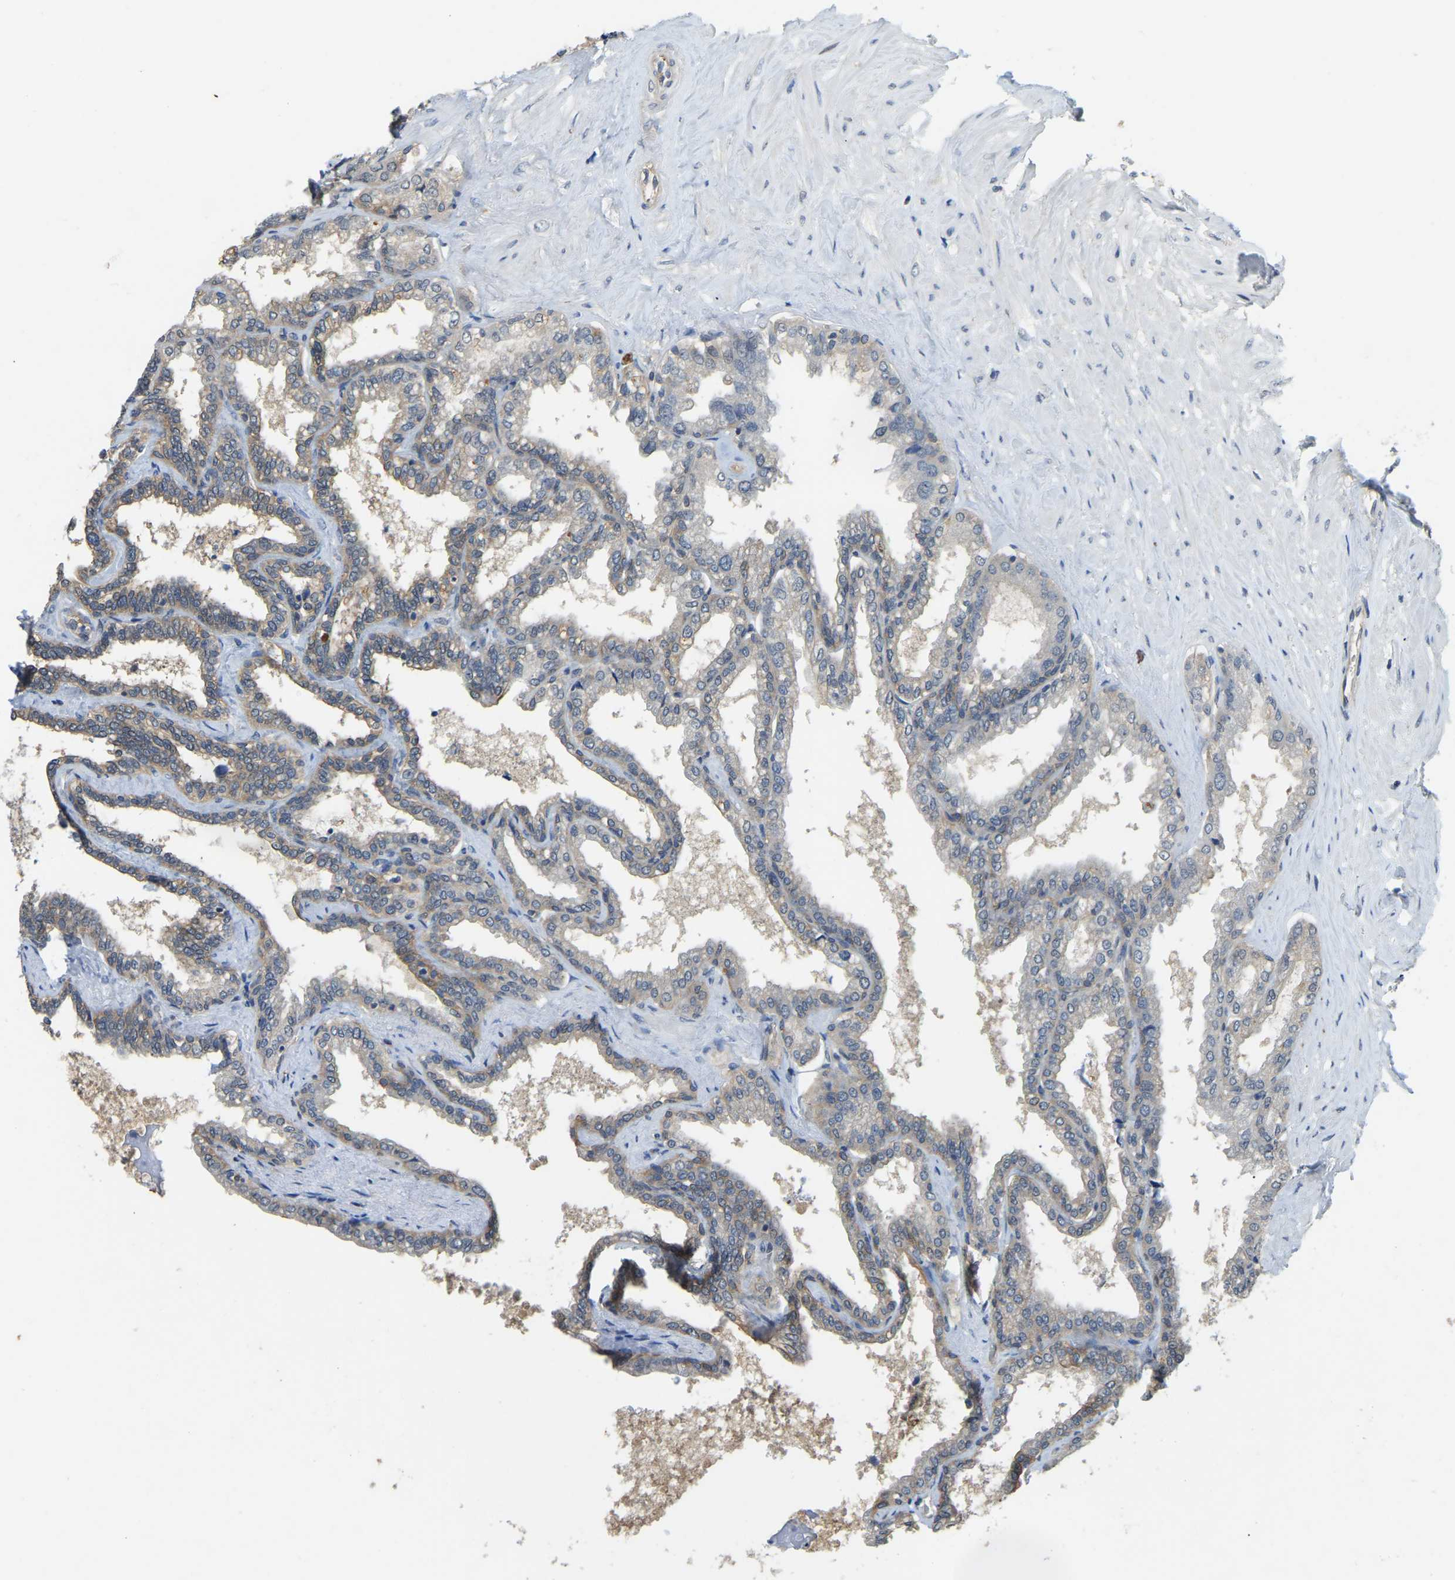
{"staining": {"intensity": "moderate", "quantity": "25%-75%", "location": "cytoplasmic/membranous"}, "tissue": "seminal vesicle", "cell_type": "Glandular cells", "image_type": "normal", "snomed": [{"axis": "morphology", "description": "Normal tissue, NOS"}, {"axis": "topography", "description": "Seminal veicle"}], "caption": "Immunohistochemistry image of benign human seminal vesicle stained for a protein (brown), which exhibits medium levels of moderate cytoplasmic/membranous staining in approximately 25%-75% of glandular cells.", "gene": "AHNAK", "patient": {"sex": "male", "age": 46}}